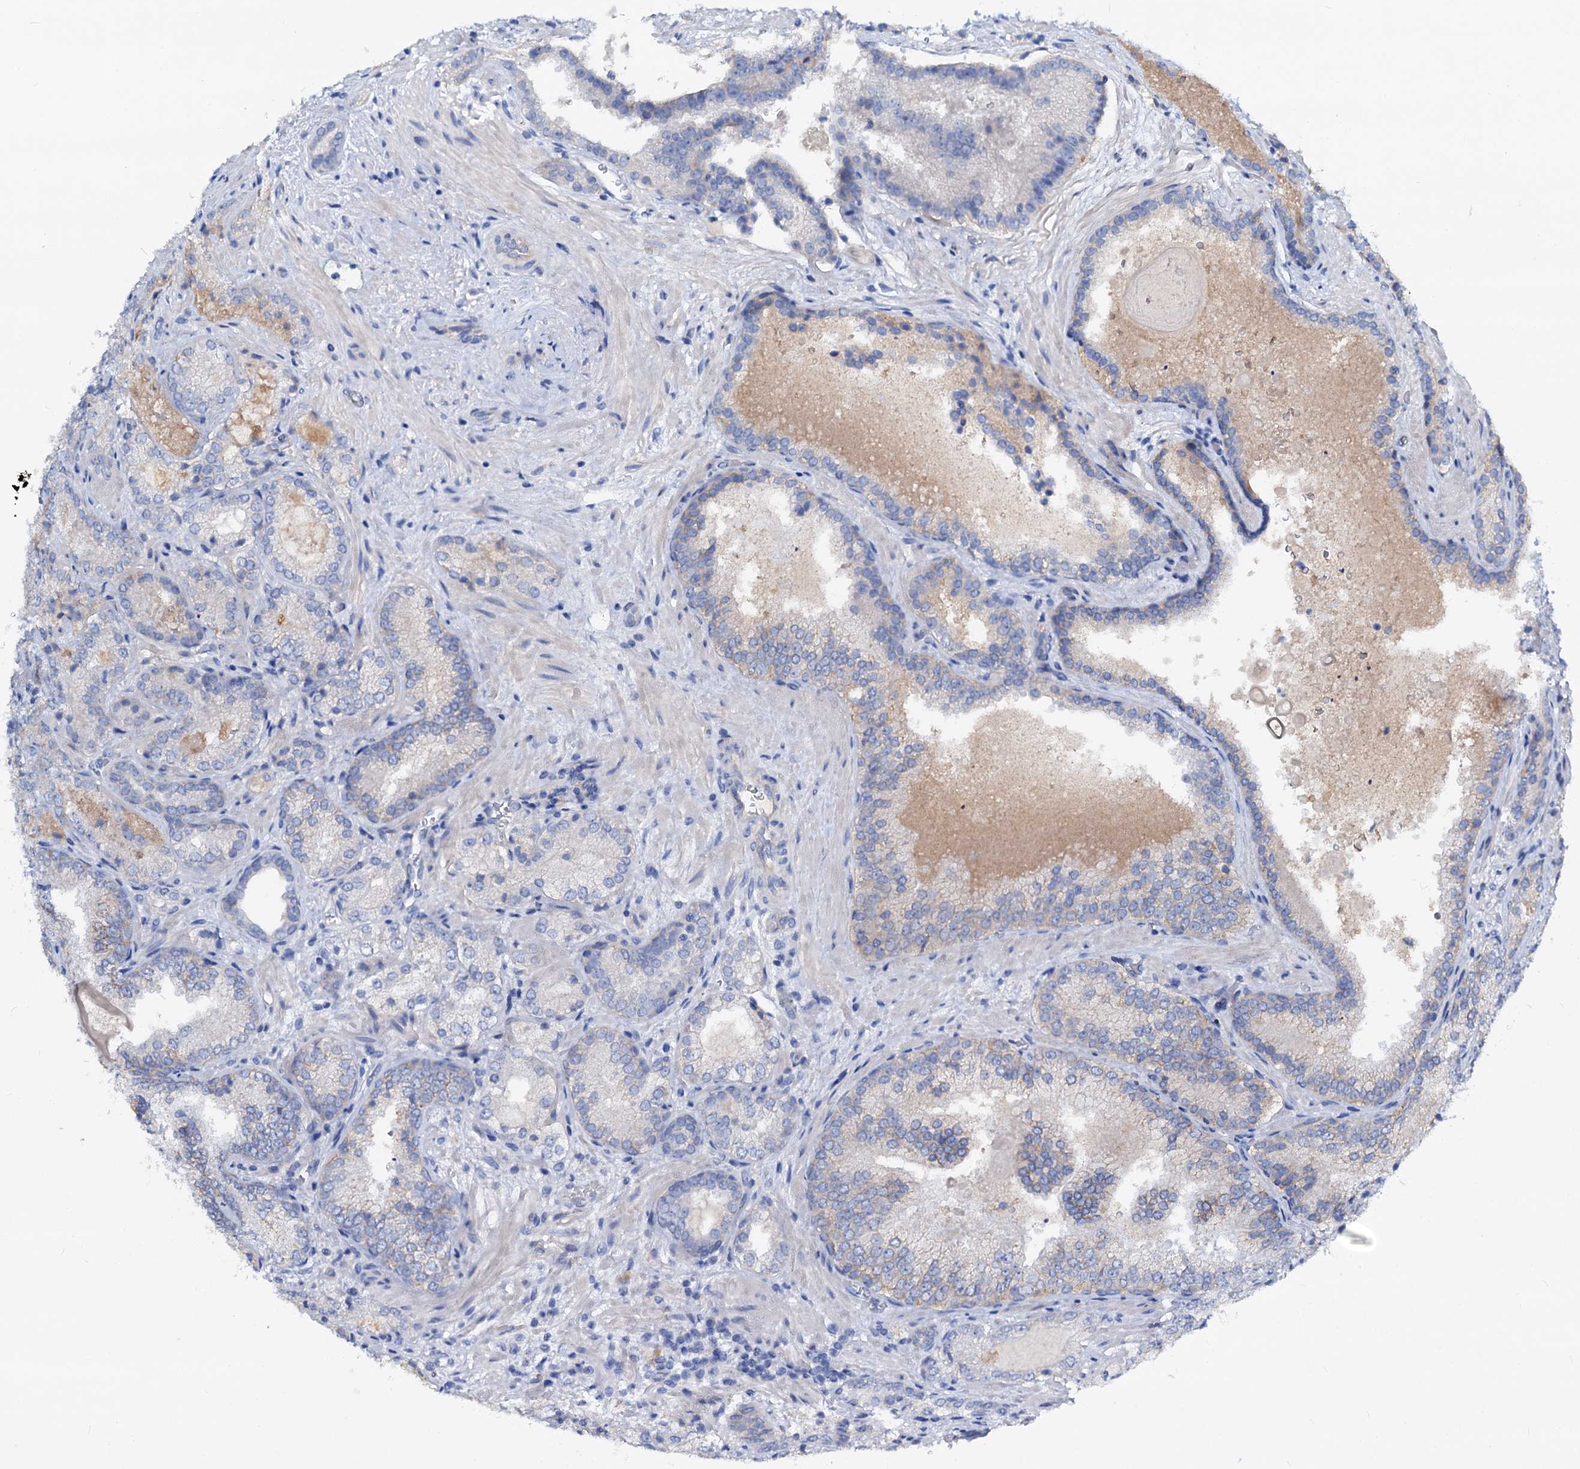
{"staining": {"intensity": "moderate", "quantity": "<25%", "location": "cytoplasmic/membranous"}, "tissue": "prostate cancer", "cell_type": "Tumor cells", "image_type": "cancer", "snomed": [{"axis": "morphology", "description": "Adenocarcinoma, Low grade"}, {"axis": "topography", "description": "Prostate"}], "caption": "This is a photomicrograph of immunohistochemistry staining of prostate adenocarcinoma (low-grade), which shows moderate positivity in the cytoplasmic/membranous of tumor cells.", "gene": "DYDC2", "patient": {"sex": "male", "age": 74}}